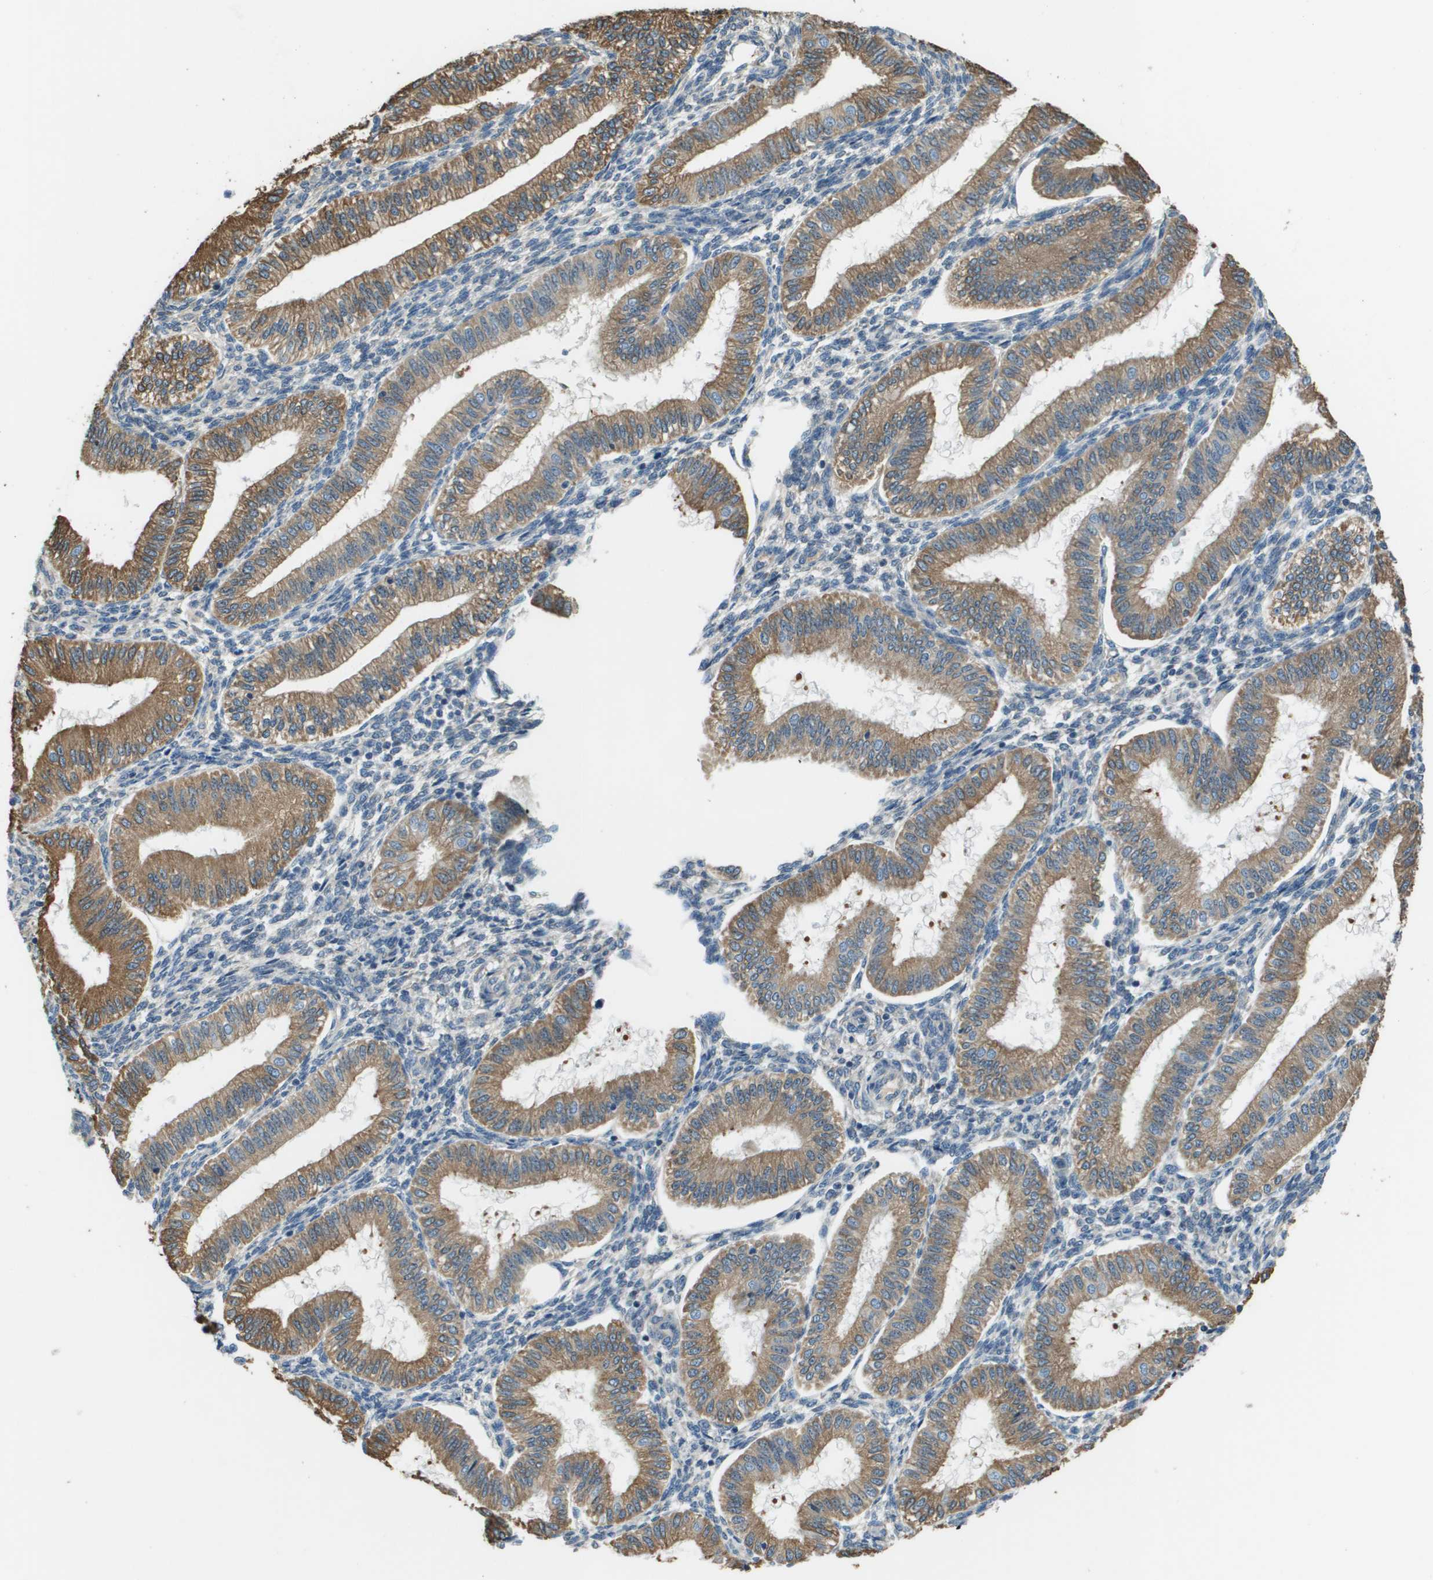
{"staining": {"intensity": "negative", "quantity": "none", "location": "none"}, "tissue": "endometrium", "cell_type": "Cells in endometrial stroma", "image_type": "normal", "snomed": [{"axis": "morphology", "description": "Normal tissue, NOS"}, {"axis": "topography", "description": "Endometrium"}], "caption": "This is an immunohistochemistry (IHC) photomicrograph of benign endometrium. There is no staining in cells in endometrial stroma.", "gene": "SAMSN1", "patient": {"sex": "female", "age": 39}}